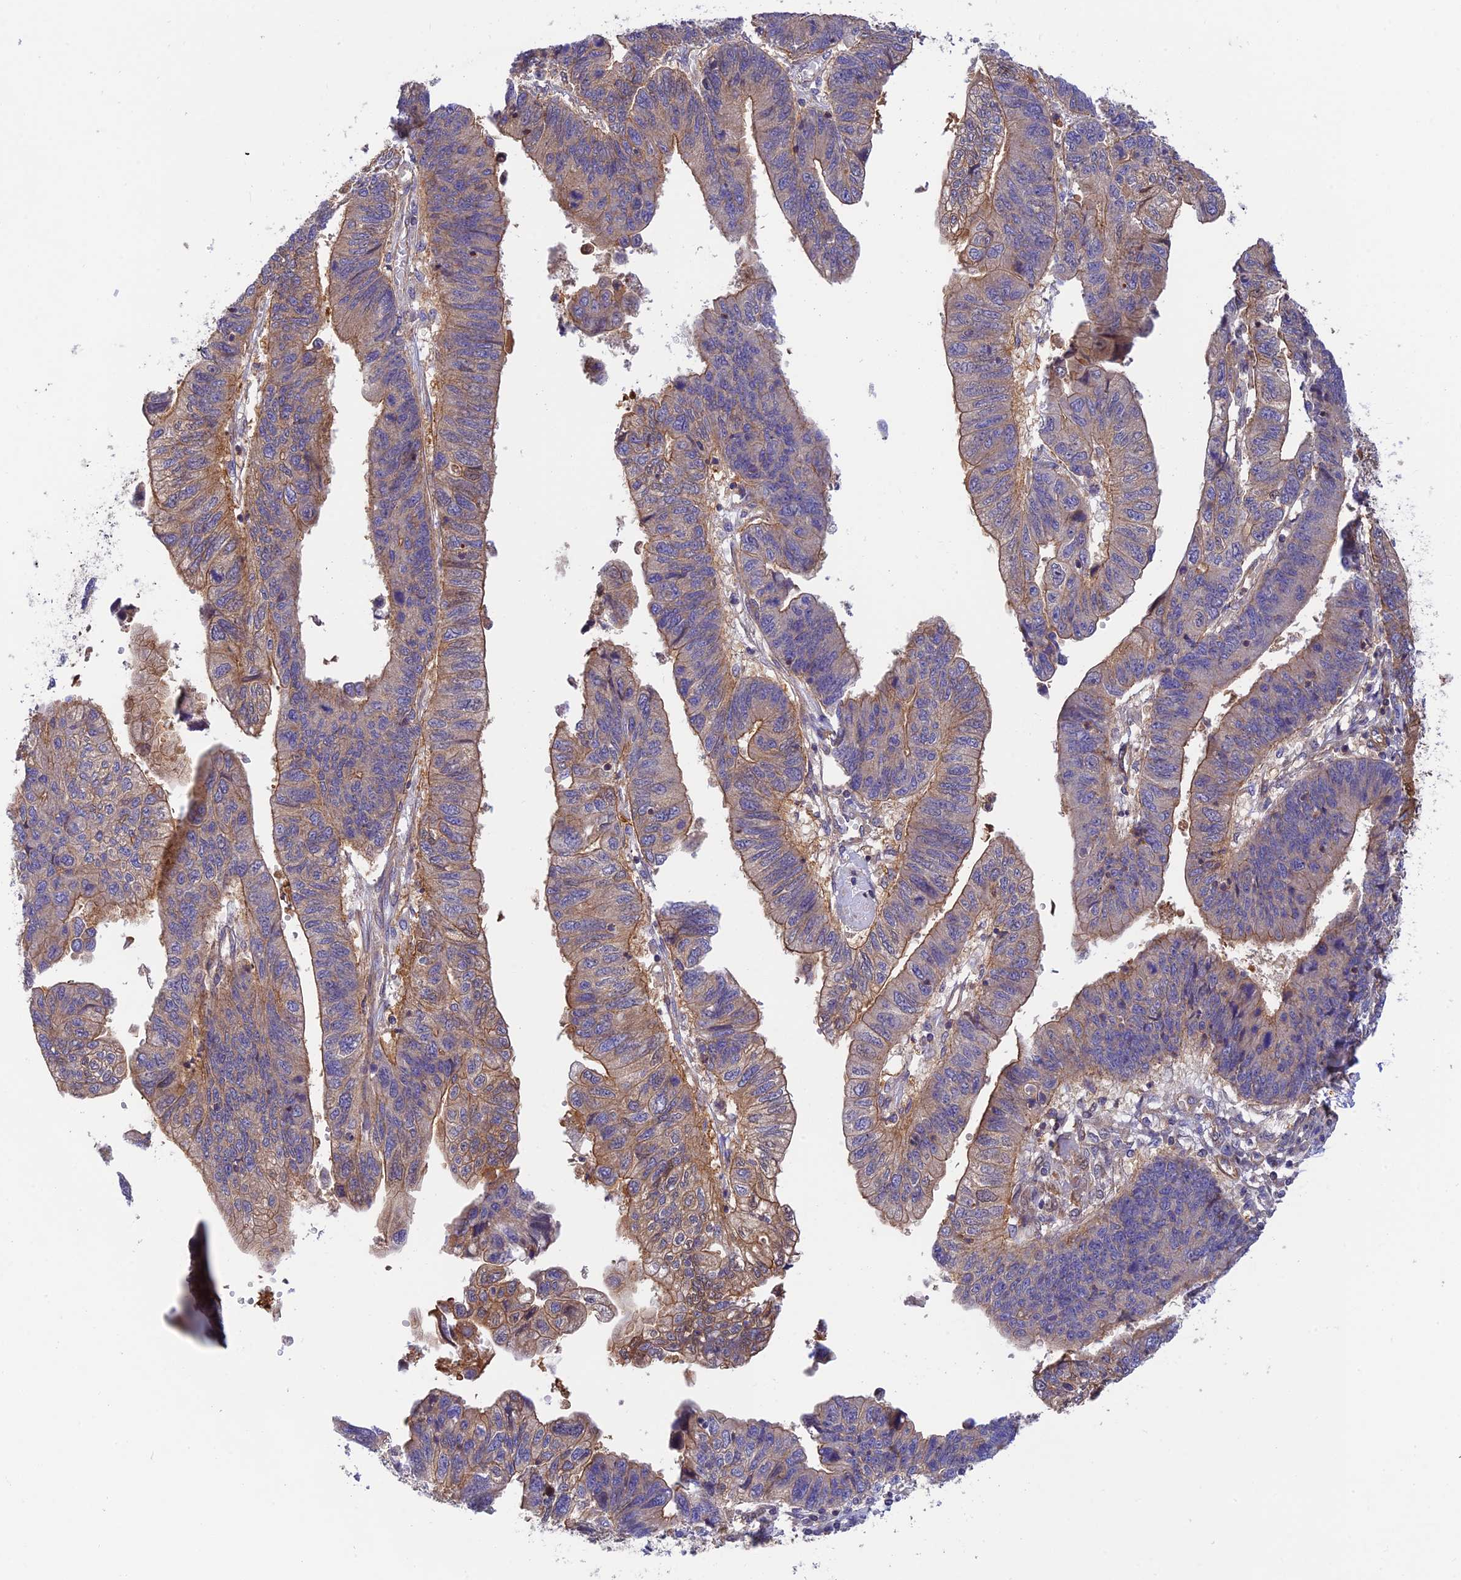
{"staining": {"intensity": "moderate", "quantity": "25%-75%", "location": "cytoplasmic/membranous"}, "tissue": "stomach cancer", "cell_type": "Tumor cells", "image_type": "cancer", "snomed": [{"axis": "morphology", "description": "Adenocarcinoma, NOS"}, {"axis": "topography", "description": "Stomach"}], "caption": "Immunohistochemical staining of human stomach cancer exhibits moderate cytoplasmic/membranous protein positivity in about 25%-75% of tumor cells. The protein is shown in brown color, while the nuclei are stained blue.", "gene": "PPP1R12C", "patient": {"sex": "male", "age": 59}}